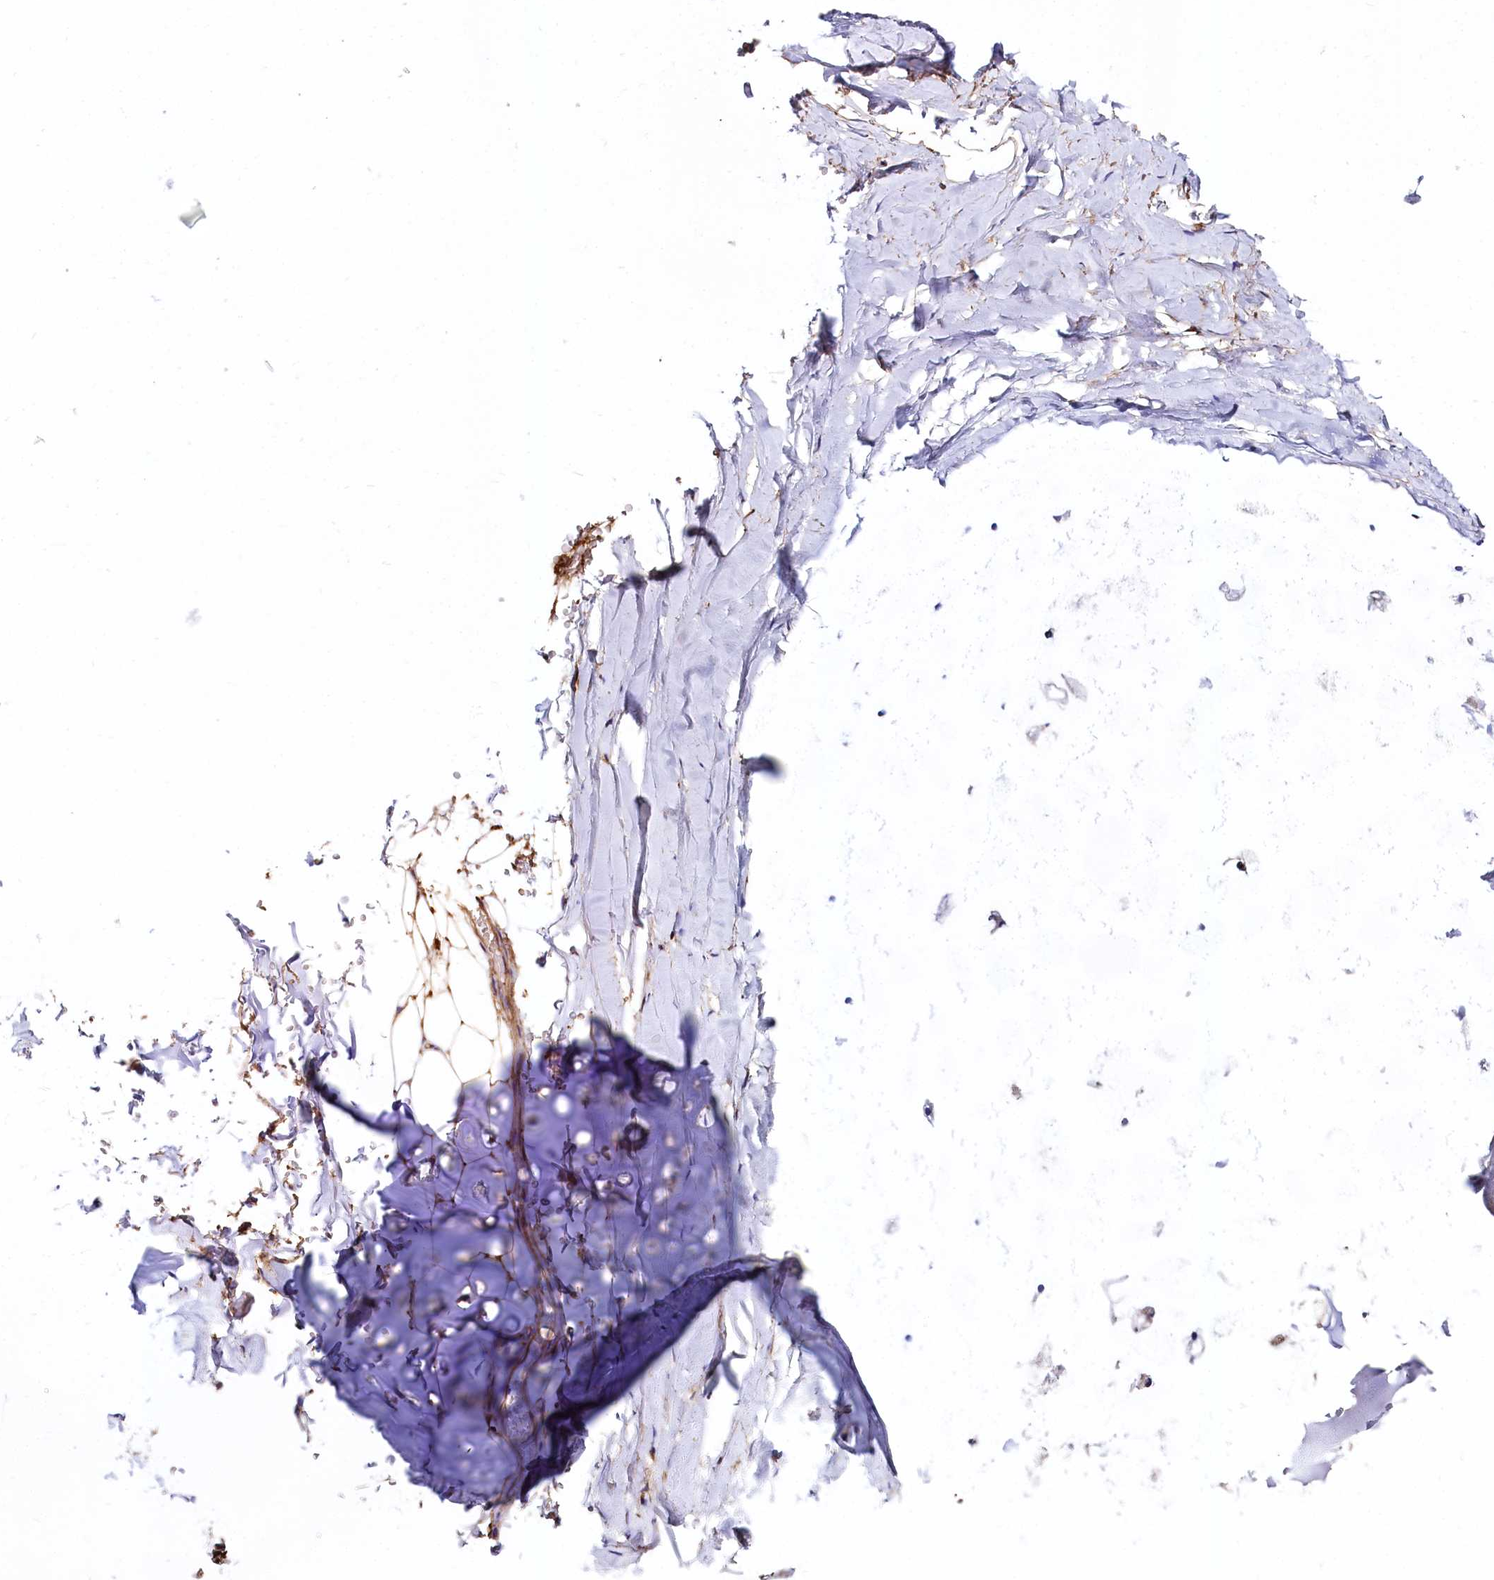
{"staining": {"intensity": "negative", "quantity": "none", "location": "none"}, "tissue": "adipose tissue", "cell_type": "Adipocytes", "image_type": "normal", "snomed": [{"axis": "morphology", "description": "Normal tissue, NOS"}, {"axis": "topography", "description": "Lymph node"}, {"axis": "topography", "description": "Bronchus"}], "caption": "A high-resolution micrograph shows immunohistochemistry (IHC) staining of unremarkable adipose tissue, which displays no significant positivity in adipocytes. (Immunohistochemistry, brightfield microscopy, high magnification).", "gene": "ANO6", "patient": {"sex": "male", "age": 63}}